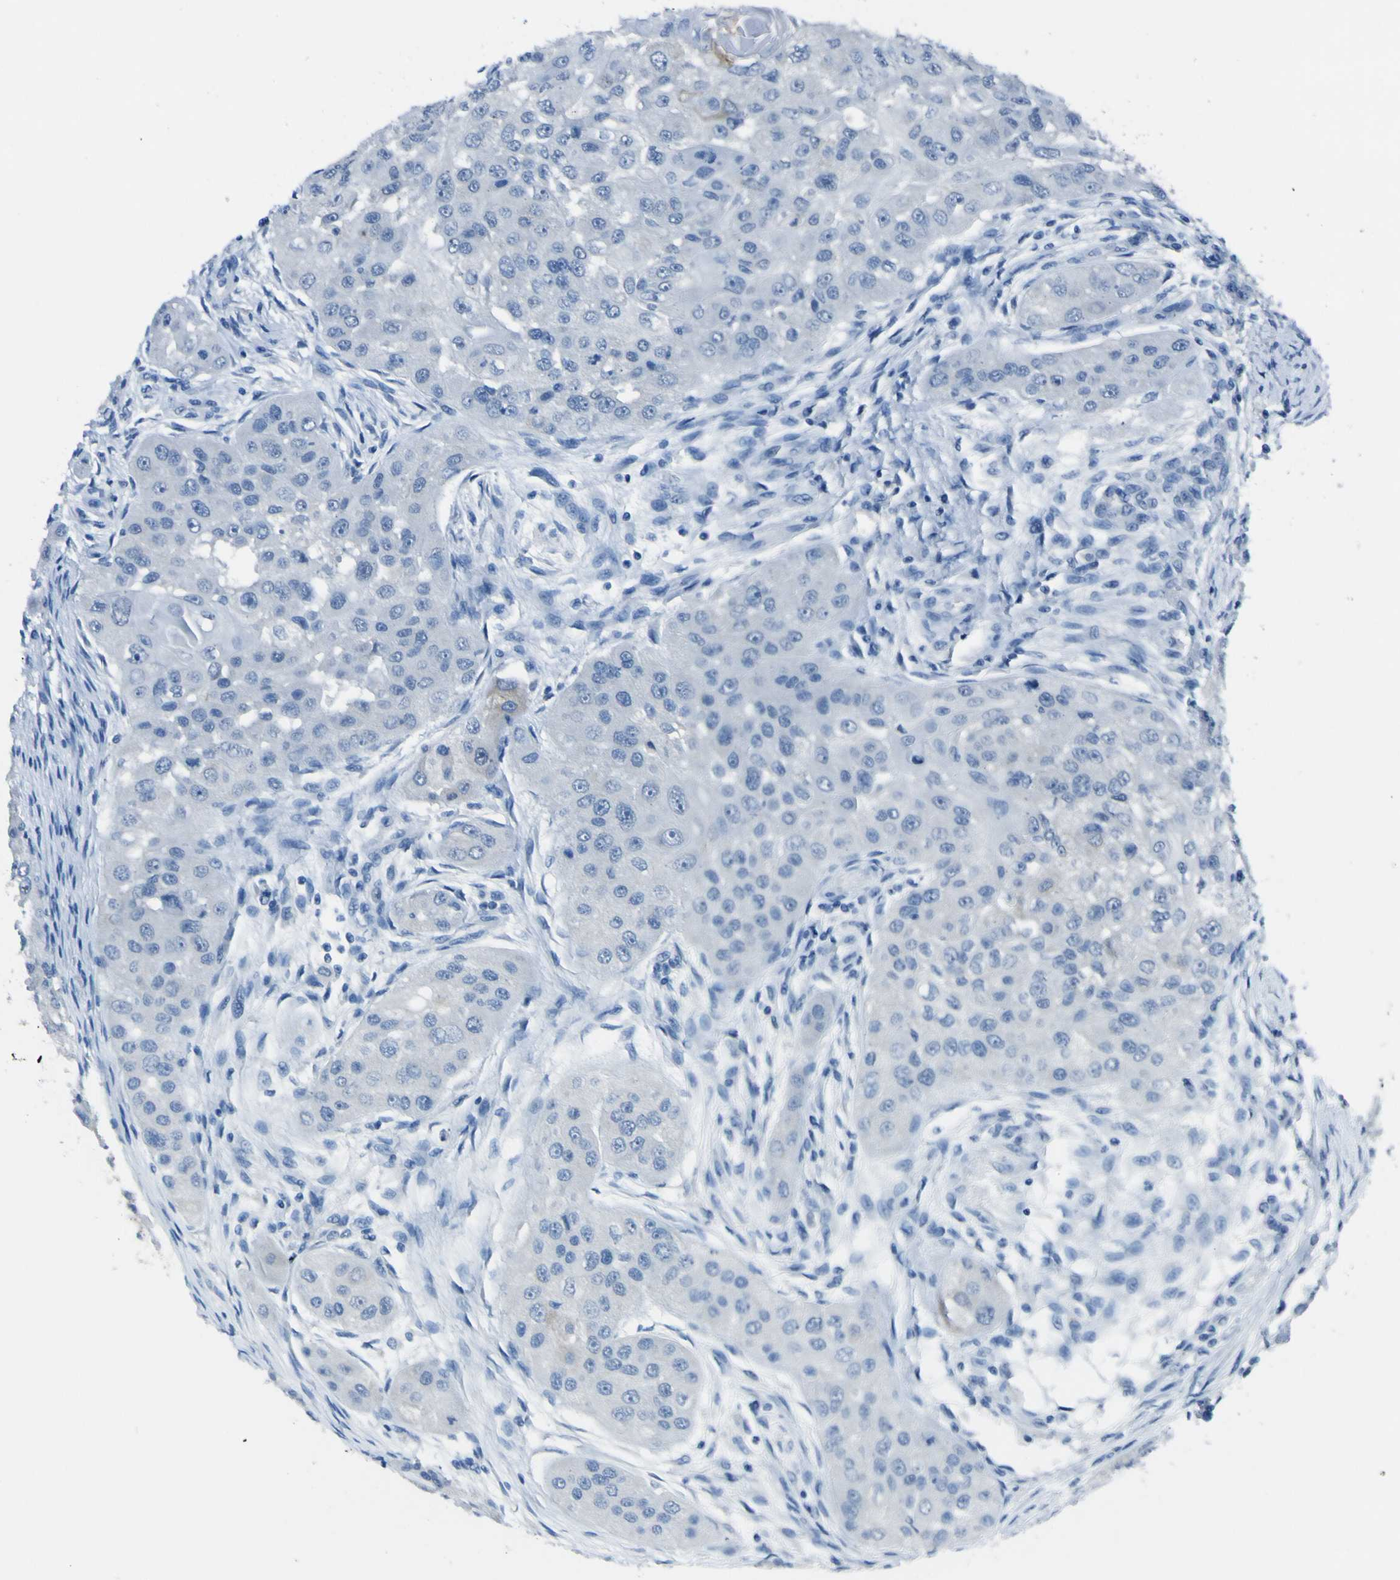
{"staining": {"intensity": "negative", "quantity": "none", "location": "none"}, "tissue": "head and neck cancer", "cell_type": "Tumor cells", "image_type": "cancer", "snomed": [{"axis": "morphology", "description": "Normal tissue, NOS"}, {"axis": "morphology", "description": "Squamous cell carcinoma, NOS"}, {"axis": "topography", "description": "Skeletal muscle"}, {"axis": "topography", "description": "Head-Neck"}], "caption": "The micrograph displays no significant expression in tumor cells of head and neck cancer. (DAB (3,3'-diaminobenzidine) immunohistochemistry (IHC), high magnification).", "gene": "PHKG1", "patient": {"sex": "male", "age": 51}}